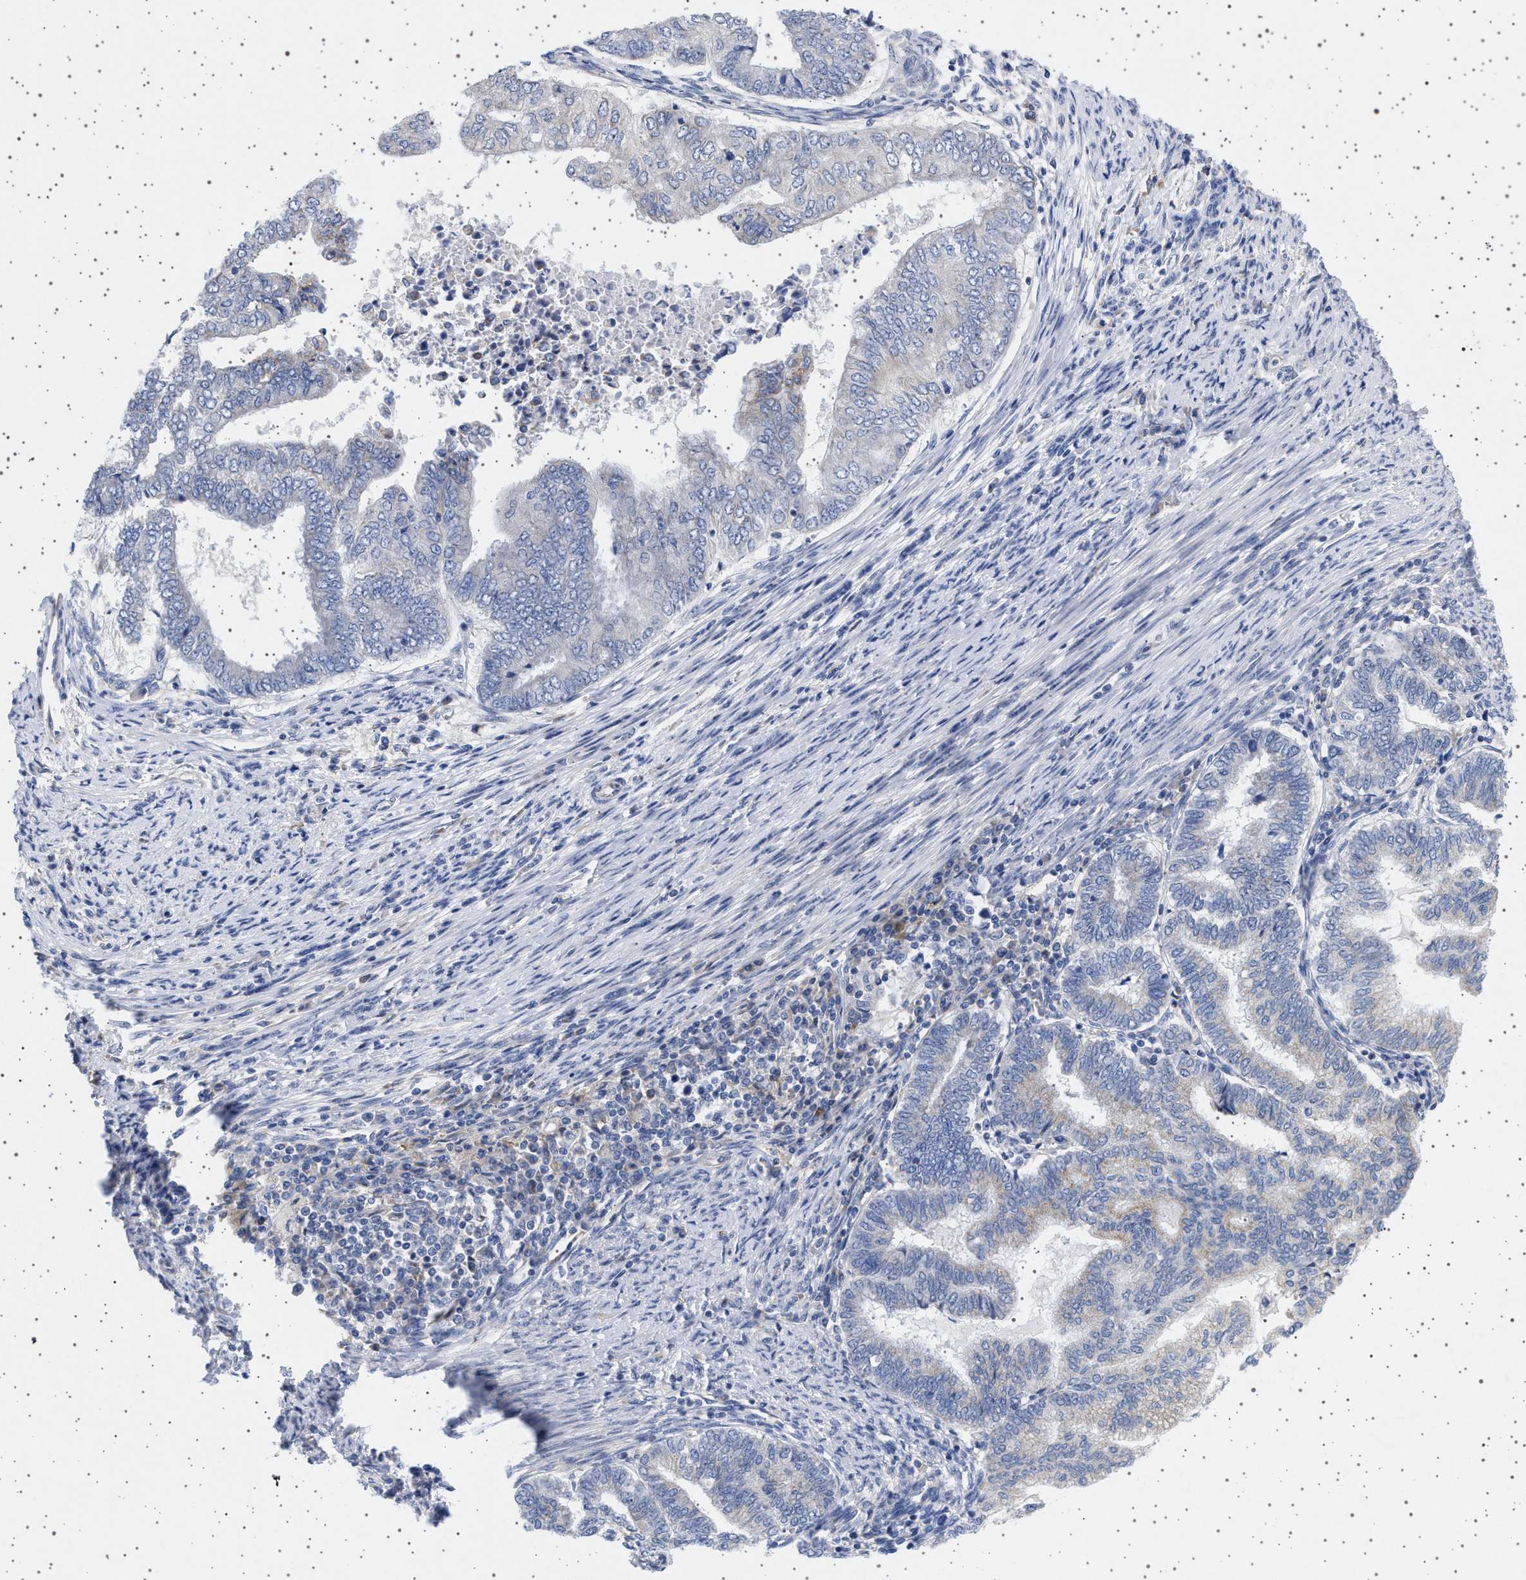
{"staining": {"intensity": "negative", "quantity": "none", "location": "none"}, "tissue": "endometrial cancer", "cell_type": "Tumor cells", "image_type": "cancer", "snomed": [{"axis": "morphology", "description": "Polyp, NOS"}, {"axis": "morphology", "description": "Adenocarcinoma, NOS"}, {"axis": "morphology", "description": "Adenoma, NOS"}, {"axis": "topography", "description": "Endometrium"}], "caption": "Immunohistochemical staining of human endometrial cancer displays no significant staining in tumor cells. (Stains: DAB (3,3'-diaminobenzidine) immunohistochemistry with hematoxylin counter stain, Microscopy: brightfield microscopy at high magnification).", "gene": "TRMT10B", "patient": {"sex": "female", "age": 79}}